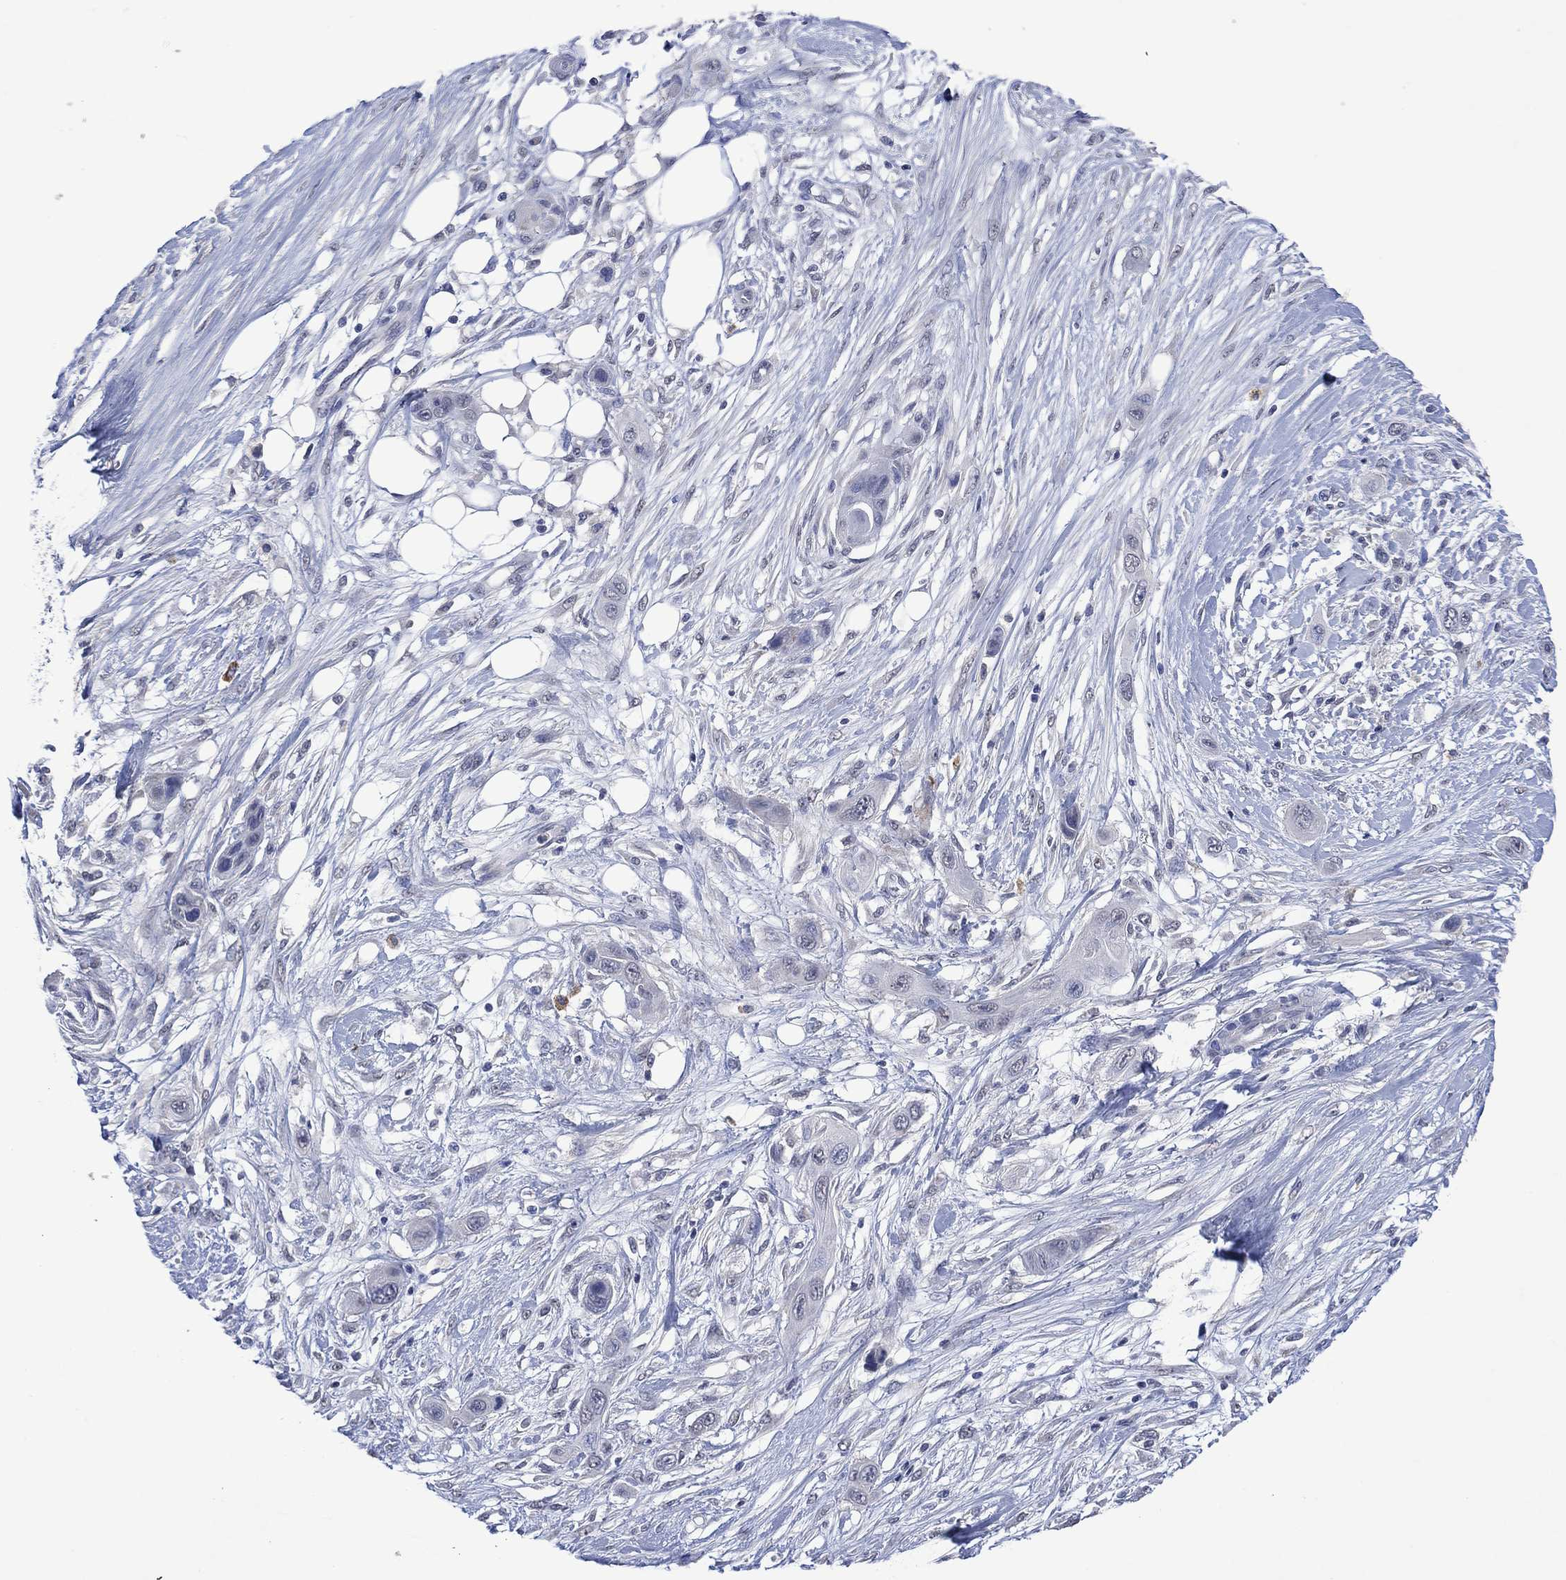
{"staining": {"intensity": "negative", "quantity": "none", "location": "none"}, "tissue": "skin cancer", "cell_type": "Tumor cells", "image_type": "cancer", "snomed": [{"axis": "morphology", "description": "Squamous cell carcinoma, NOS"}, {"axis": "topography", "description": "Skin"}], "caption": "IHC of human skin squamous cell carcinoma demonstrates no expression in tumor cells. The staining is performed using DAB brown chromogen with nuclei counter-stained in using hematoxylin.", "gene": "ASB10", "patient": {"sex": "male", "age": 79}}